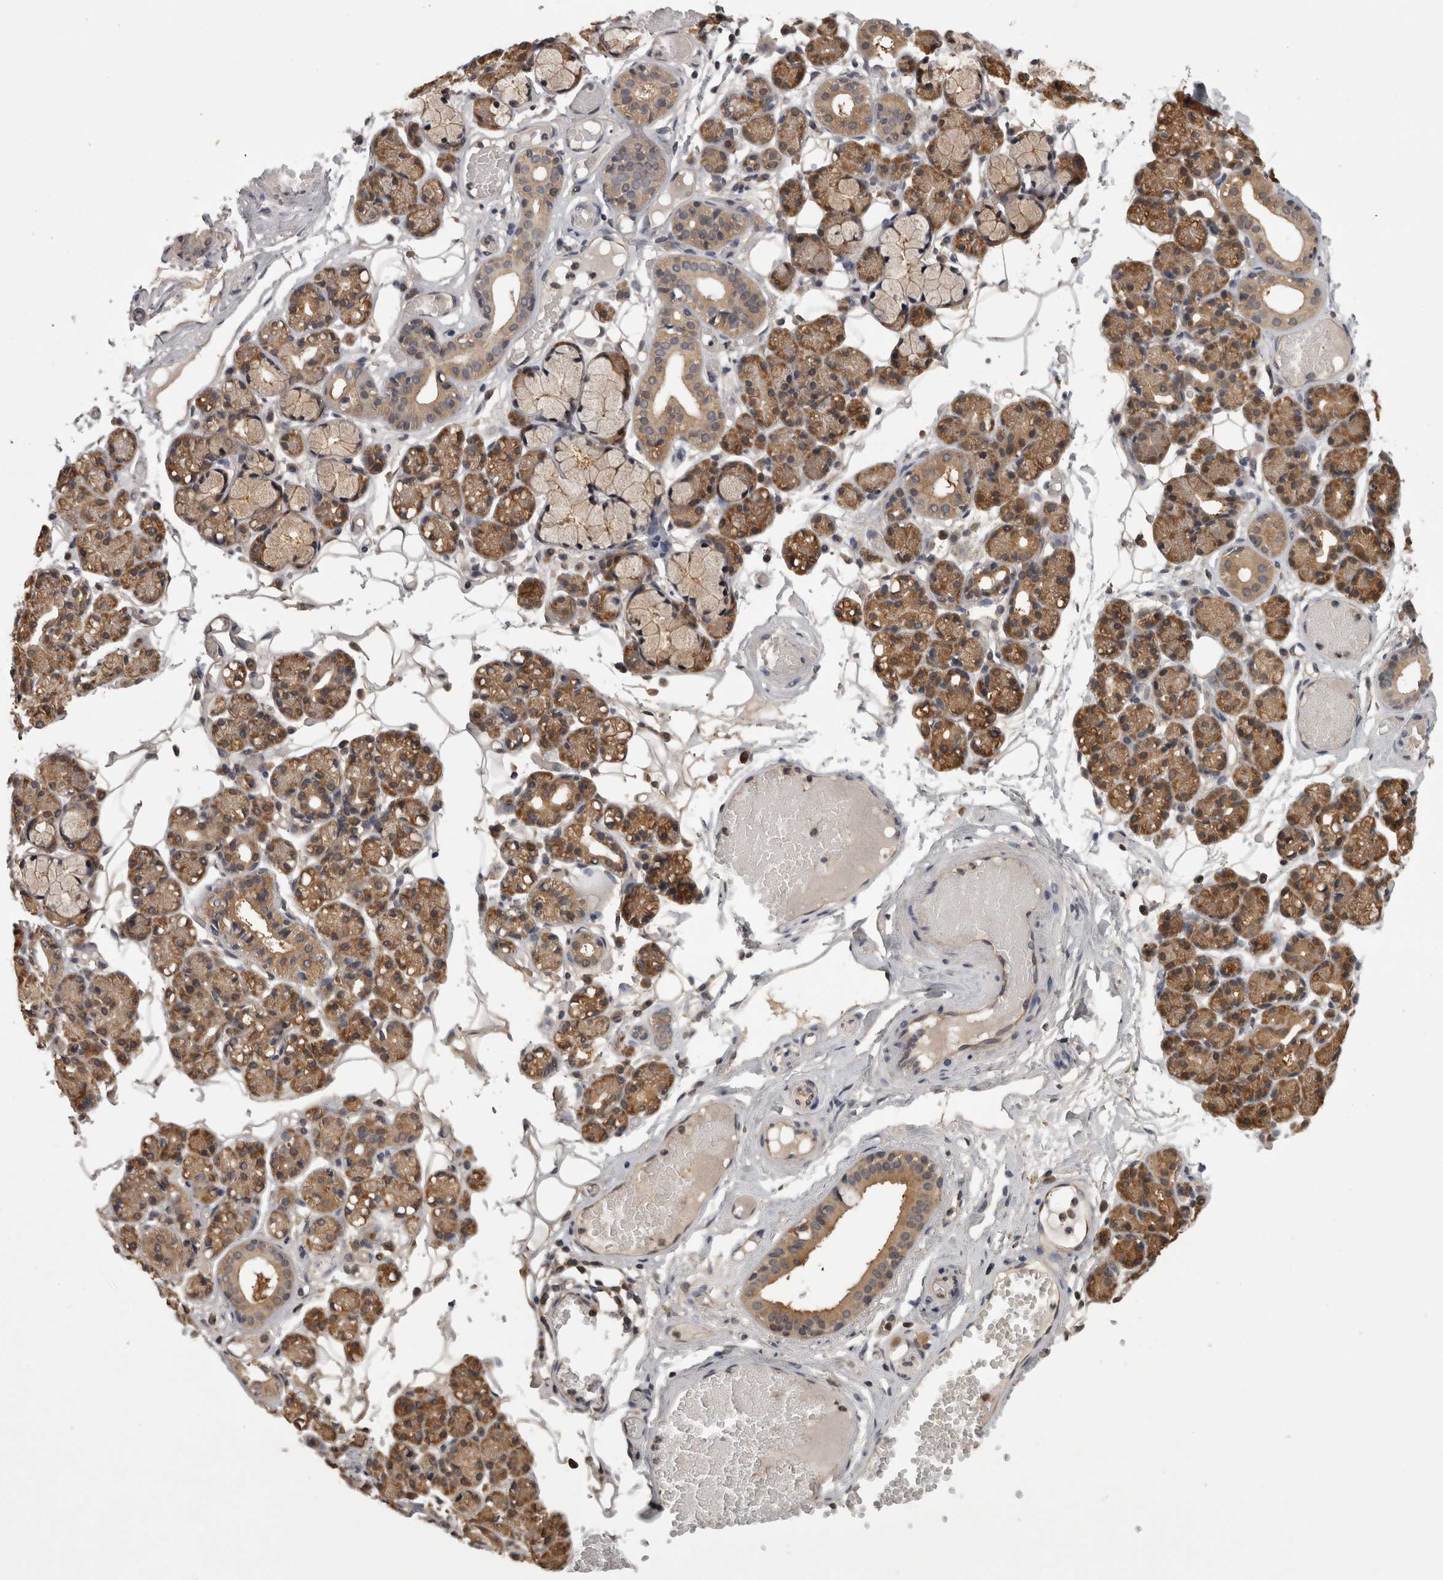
{"staining": {"intensity": "moderate", "quantity": ">75%", "location": "cytoplasmic/membranous"}, "tissue": "salivary gland", "cell_type": "Glandular cells", "image_type": "normal", "snomed": [{"axis": "morphology", "description": "Normal tissue, NOS"}, {"axis": "topography", "description": "Salivary gland"}], "caption": "This image demonstrates immunohistochemistry staining of normal human salivary gland, with medium moderate cytoplasmic/membranous positivity in about >75% of glandular cells.", "gene": "APRT", "patient": {"sex": "male", "age": 63}}